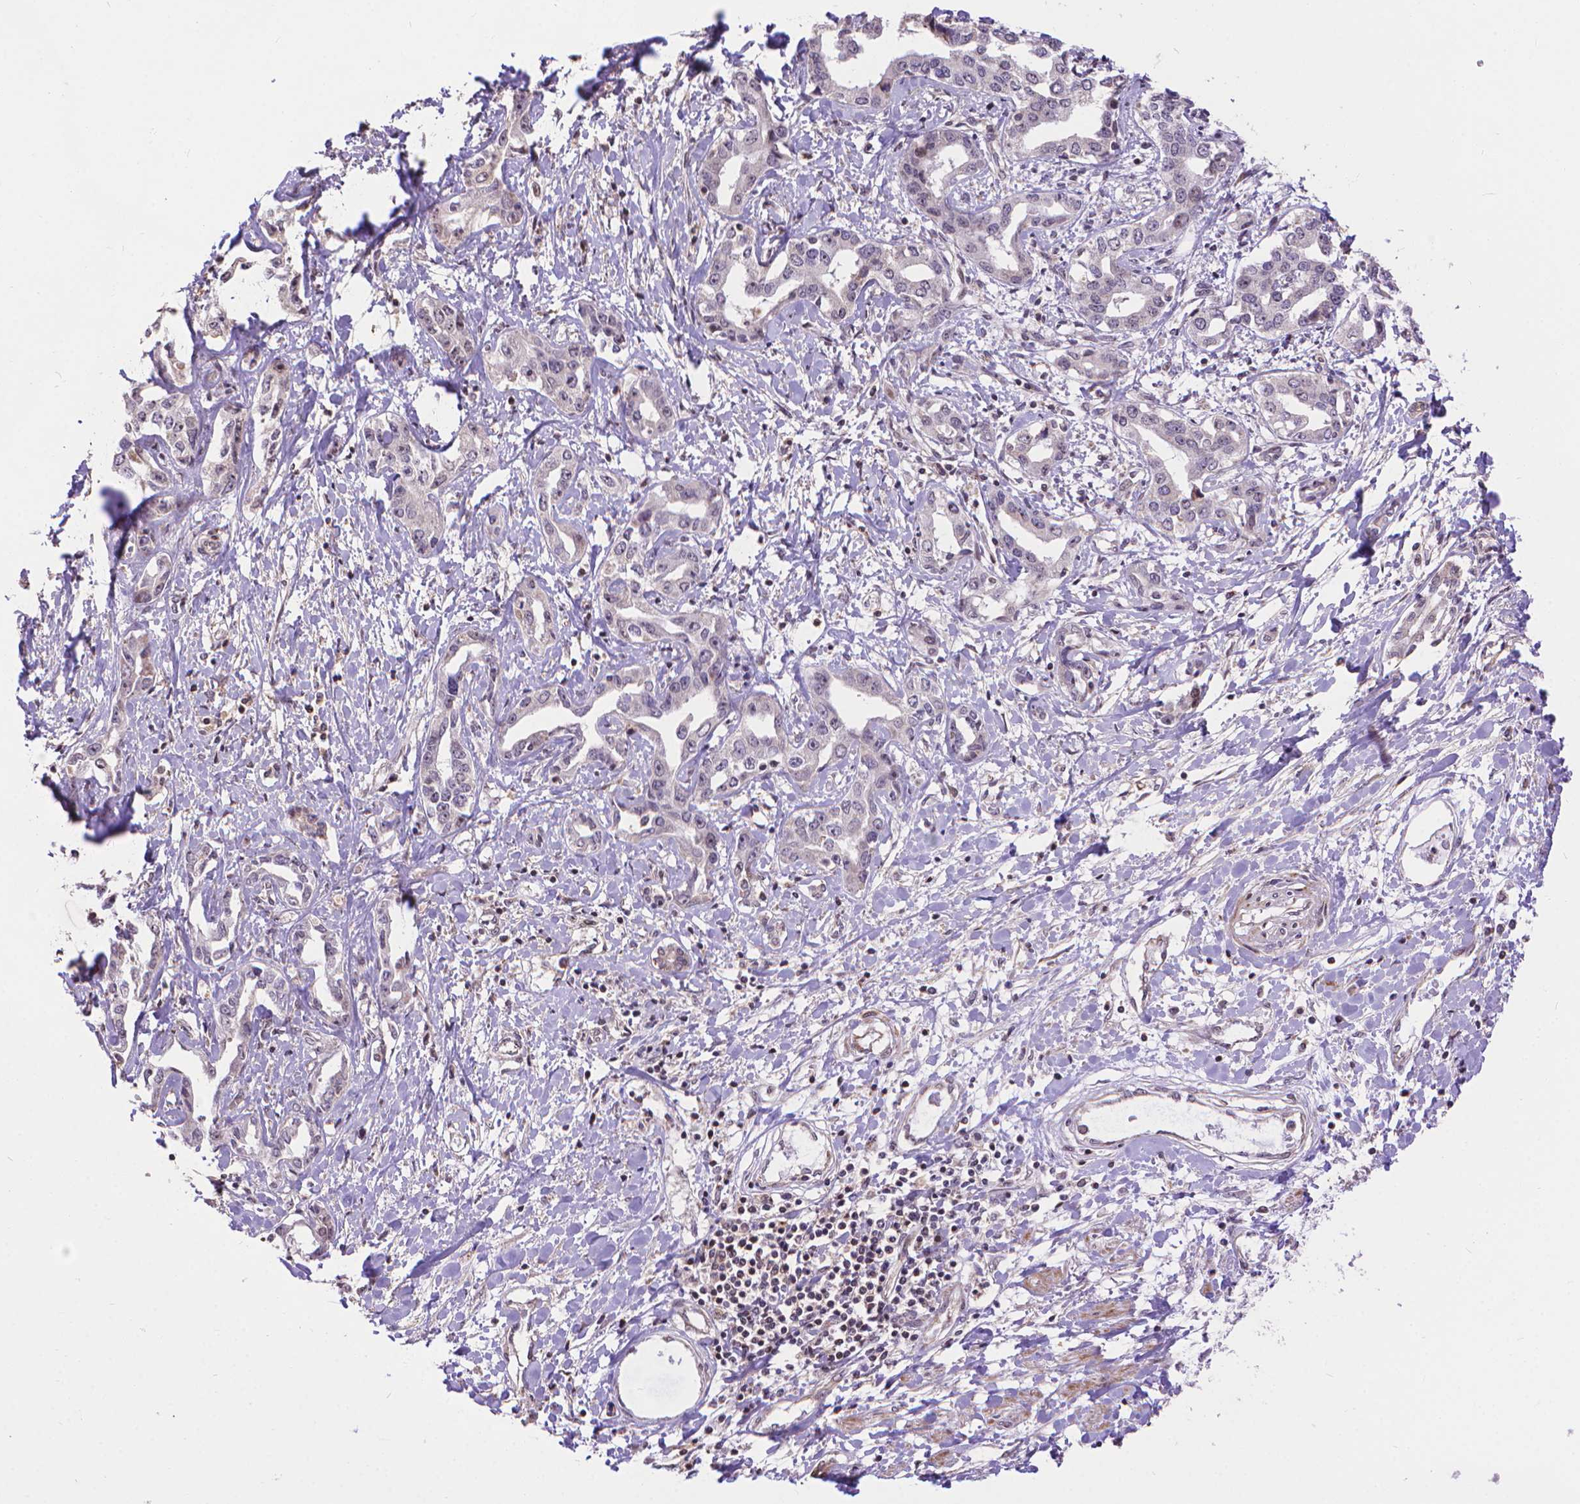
{"staining": {"intensity": "negative", "quantity": "none", "location": "none"}, "tissue": "liver cancer", "cell_type": "Tumor cells", "image_type": "cancer", "snomed": [{"axis": "morphology", "description": "Cholangiocarcinoma"}, {"axis": "topography", "description": "Liver"}], "caption": "The immunohistochemistry micrograph has no significant staining in tumor cells of cholangiocarcinoma (liver) tissue.", "gene": "TMEM135", "patient": {"sex": "male", "age": 59}}